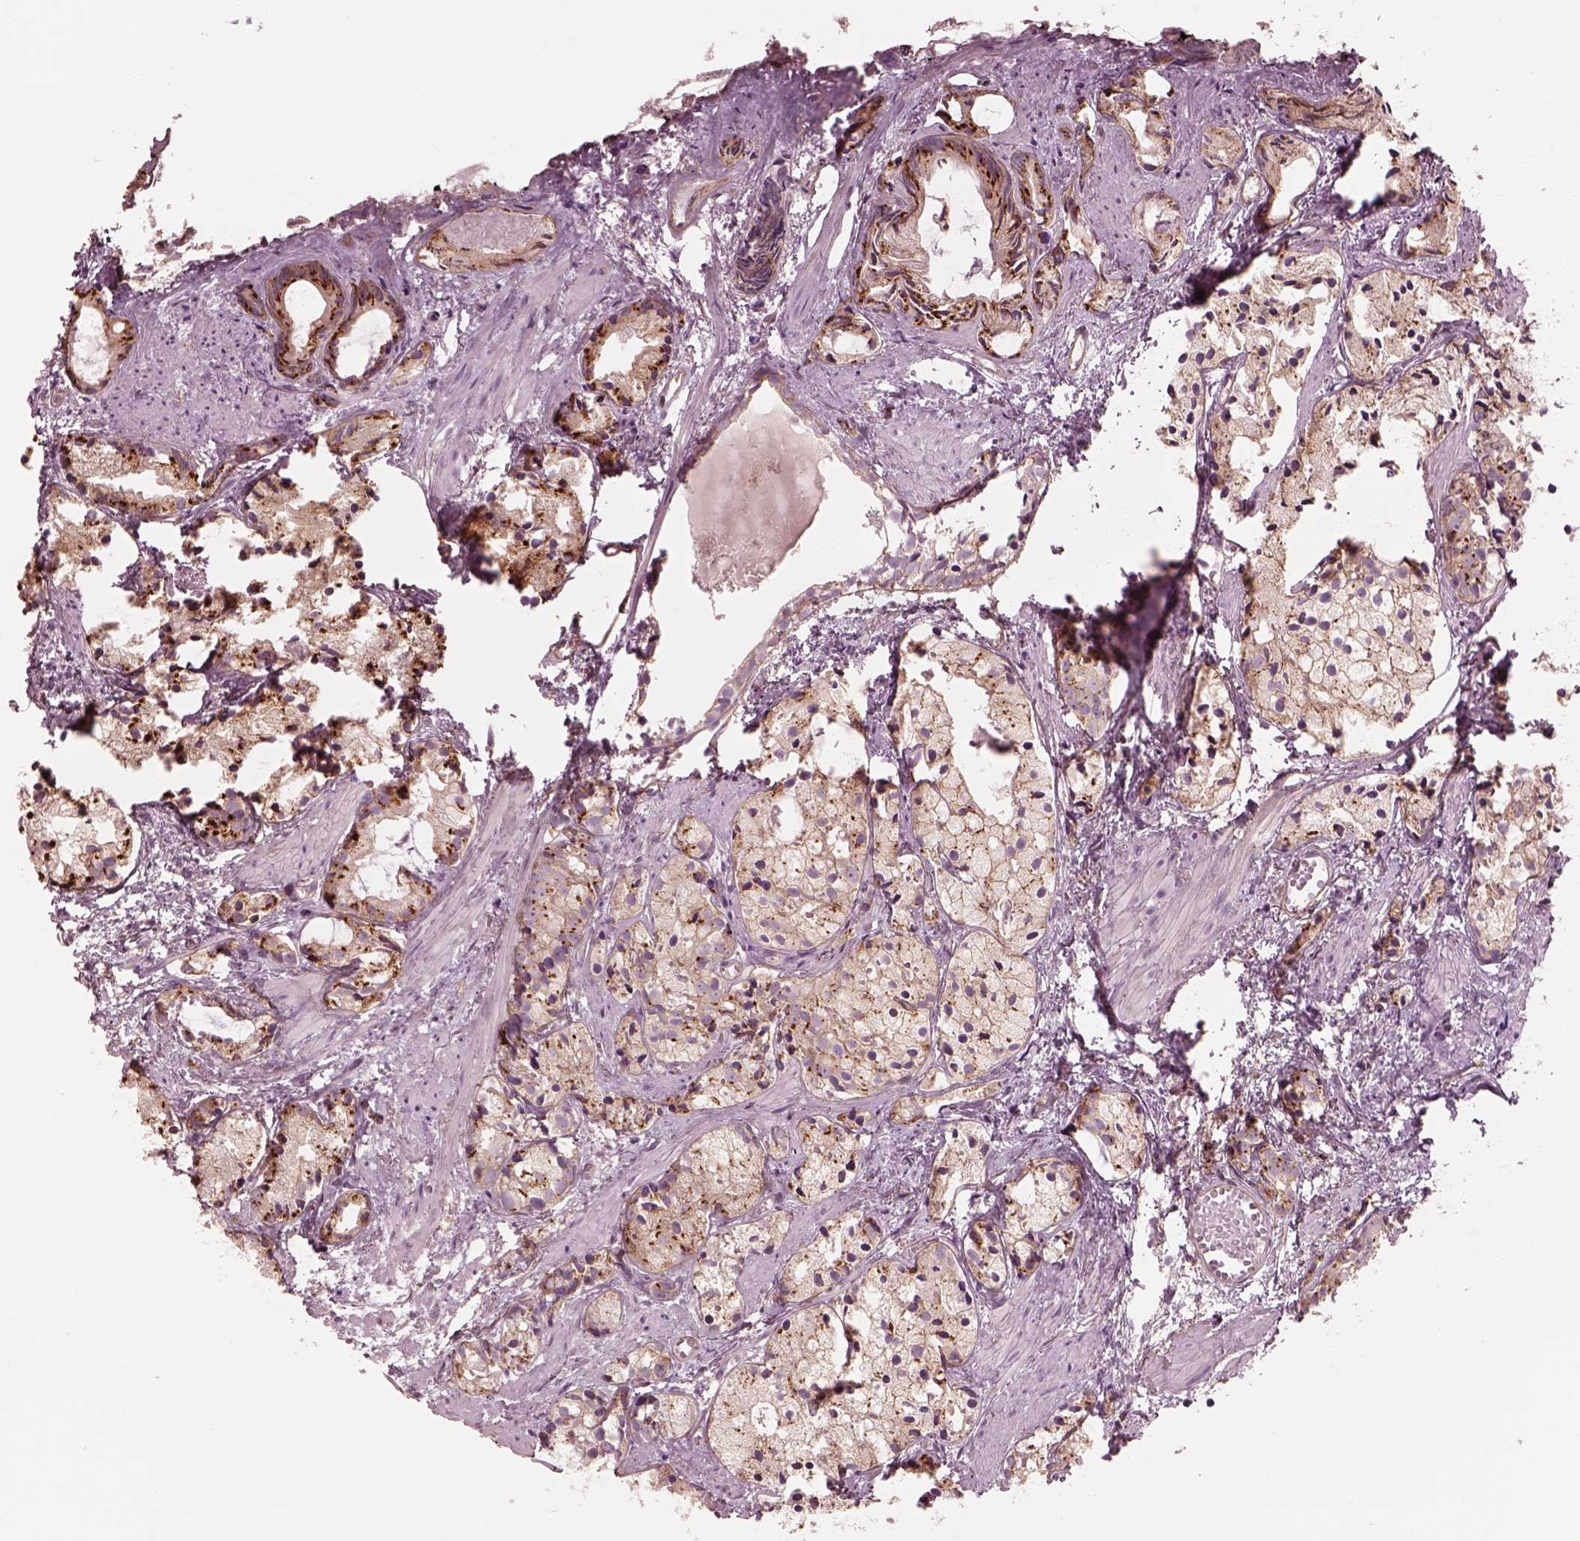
{"staining": {"intensity": "strong", "quantity": ">75%", "location": "cytoplasmic/membranous"}, "tissue": "prostate cancer", "cell_type": "Tumor cells", "image_type": "cancer", "snomed": [{"axis": "morphology", "description": "Adenocarcinoma, High grade"}, {"axis": "topography", "description": "Prostate"}], "caption": "Human prostate cancer stained for a protein (brown) exhibits strong cytoplasmic/membranous positive staining in about >75% of tumor cells.", "gene": "ELAPOR1", "patient": {"sex": "male", "age": 85}}